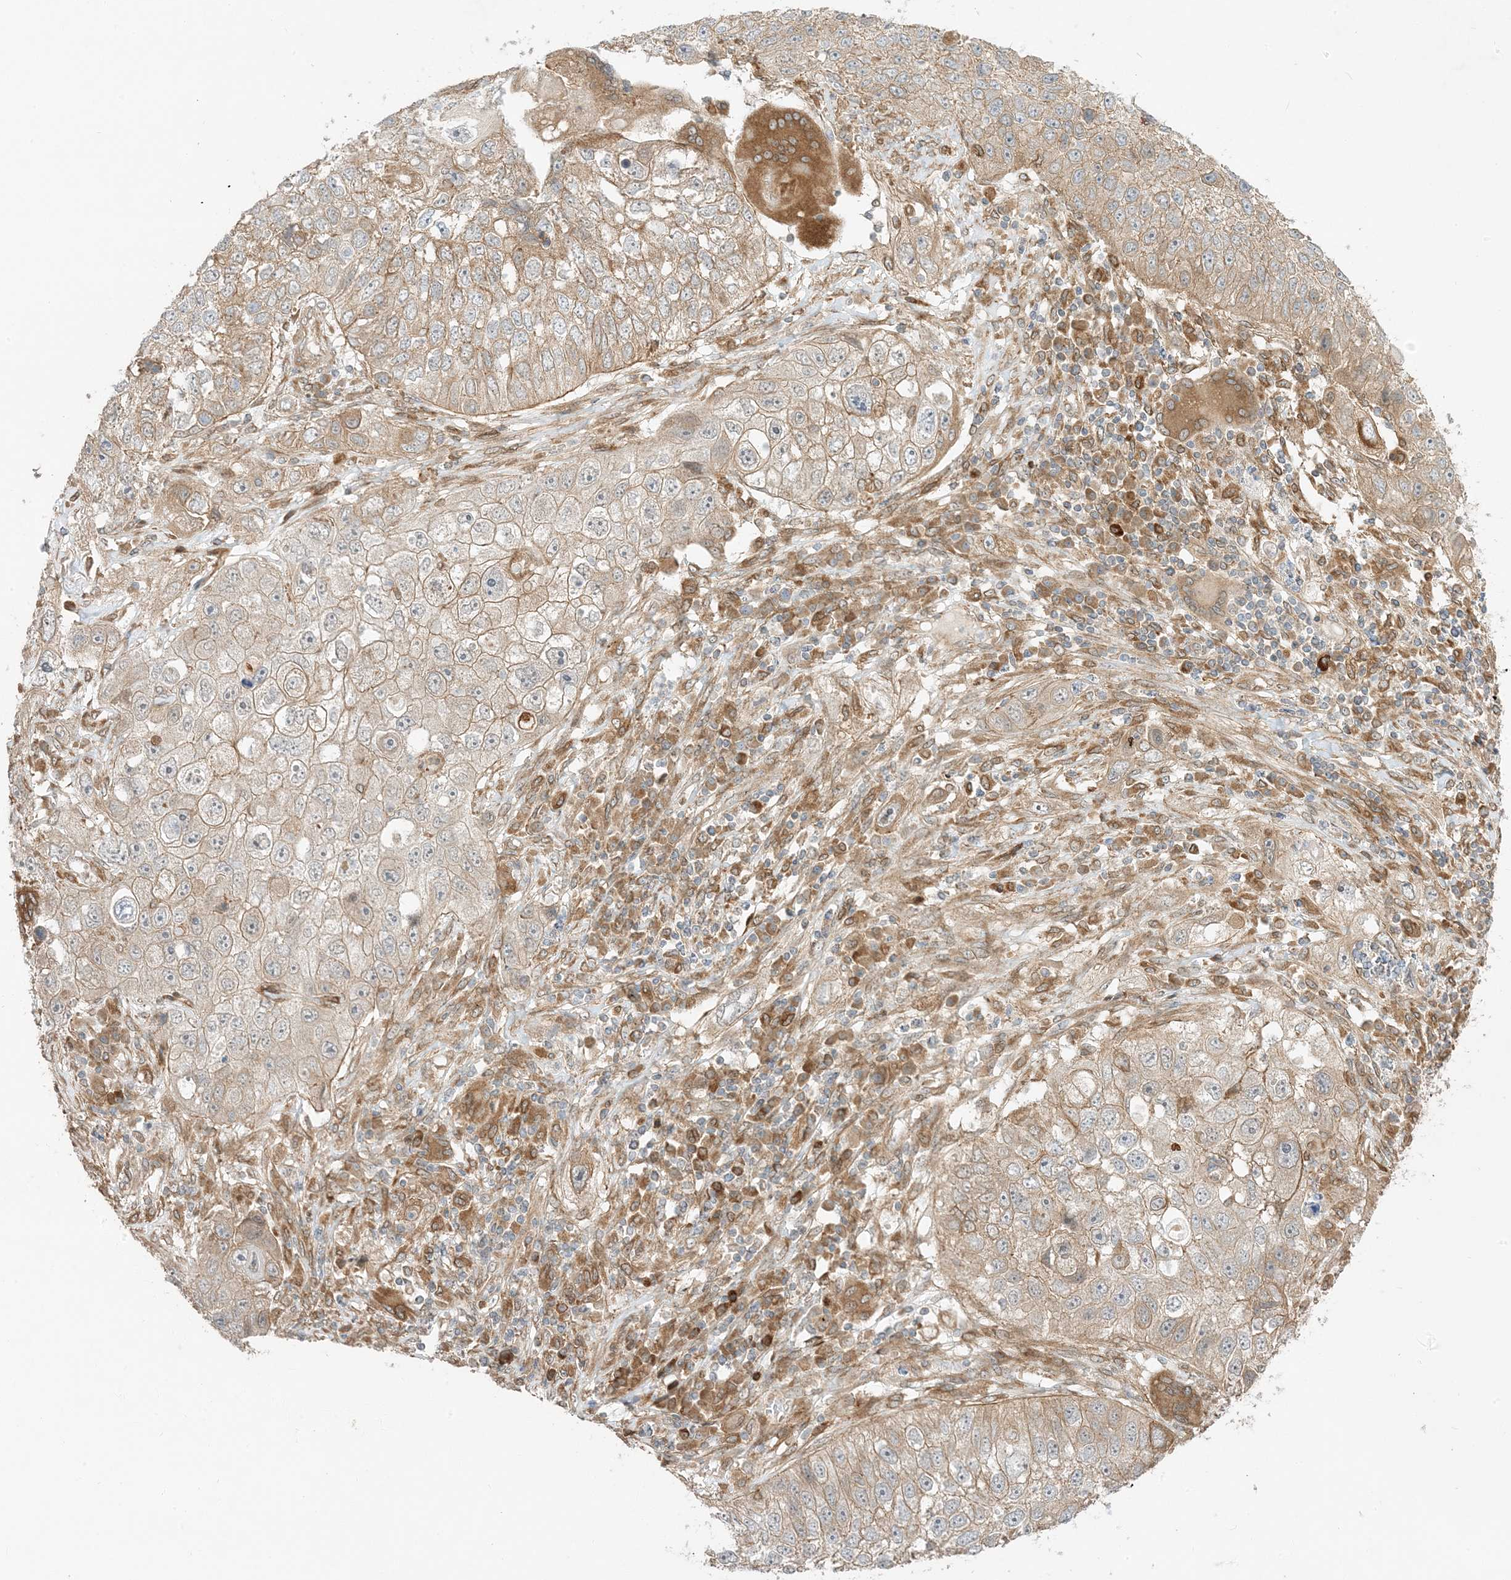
{"staining": {"intensity": "weak", "quantity": "25%-75%", "location": "cytoplasmic/membranous"}, "tissue": "lung cancer", "cell_type": "Tumor cells", "image_type": "cancer", "snomed": [{"axis": "morphology", "description": "Squamous cell carcinoma, NOS"}, {"axis": "topography", "description": "Lung"}], "caption": "Protein expression analysis of lung cancer (squamous cell carcinoma) displays weak cytoplasmic/membranous staining in about 25%-75% of tumor cells.", "gene": "SCARF2", "patient": {"sex": "male", "age": 61}}